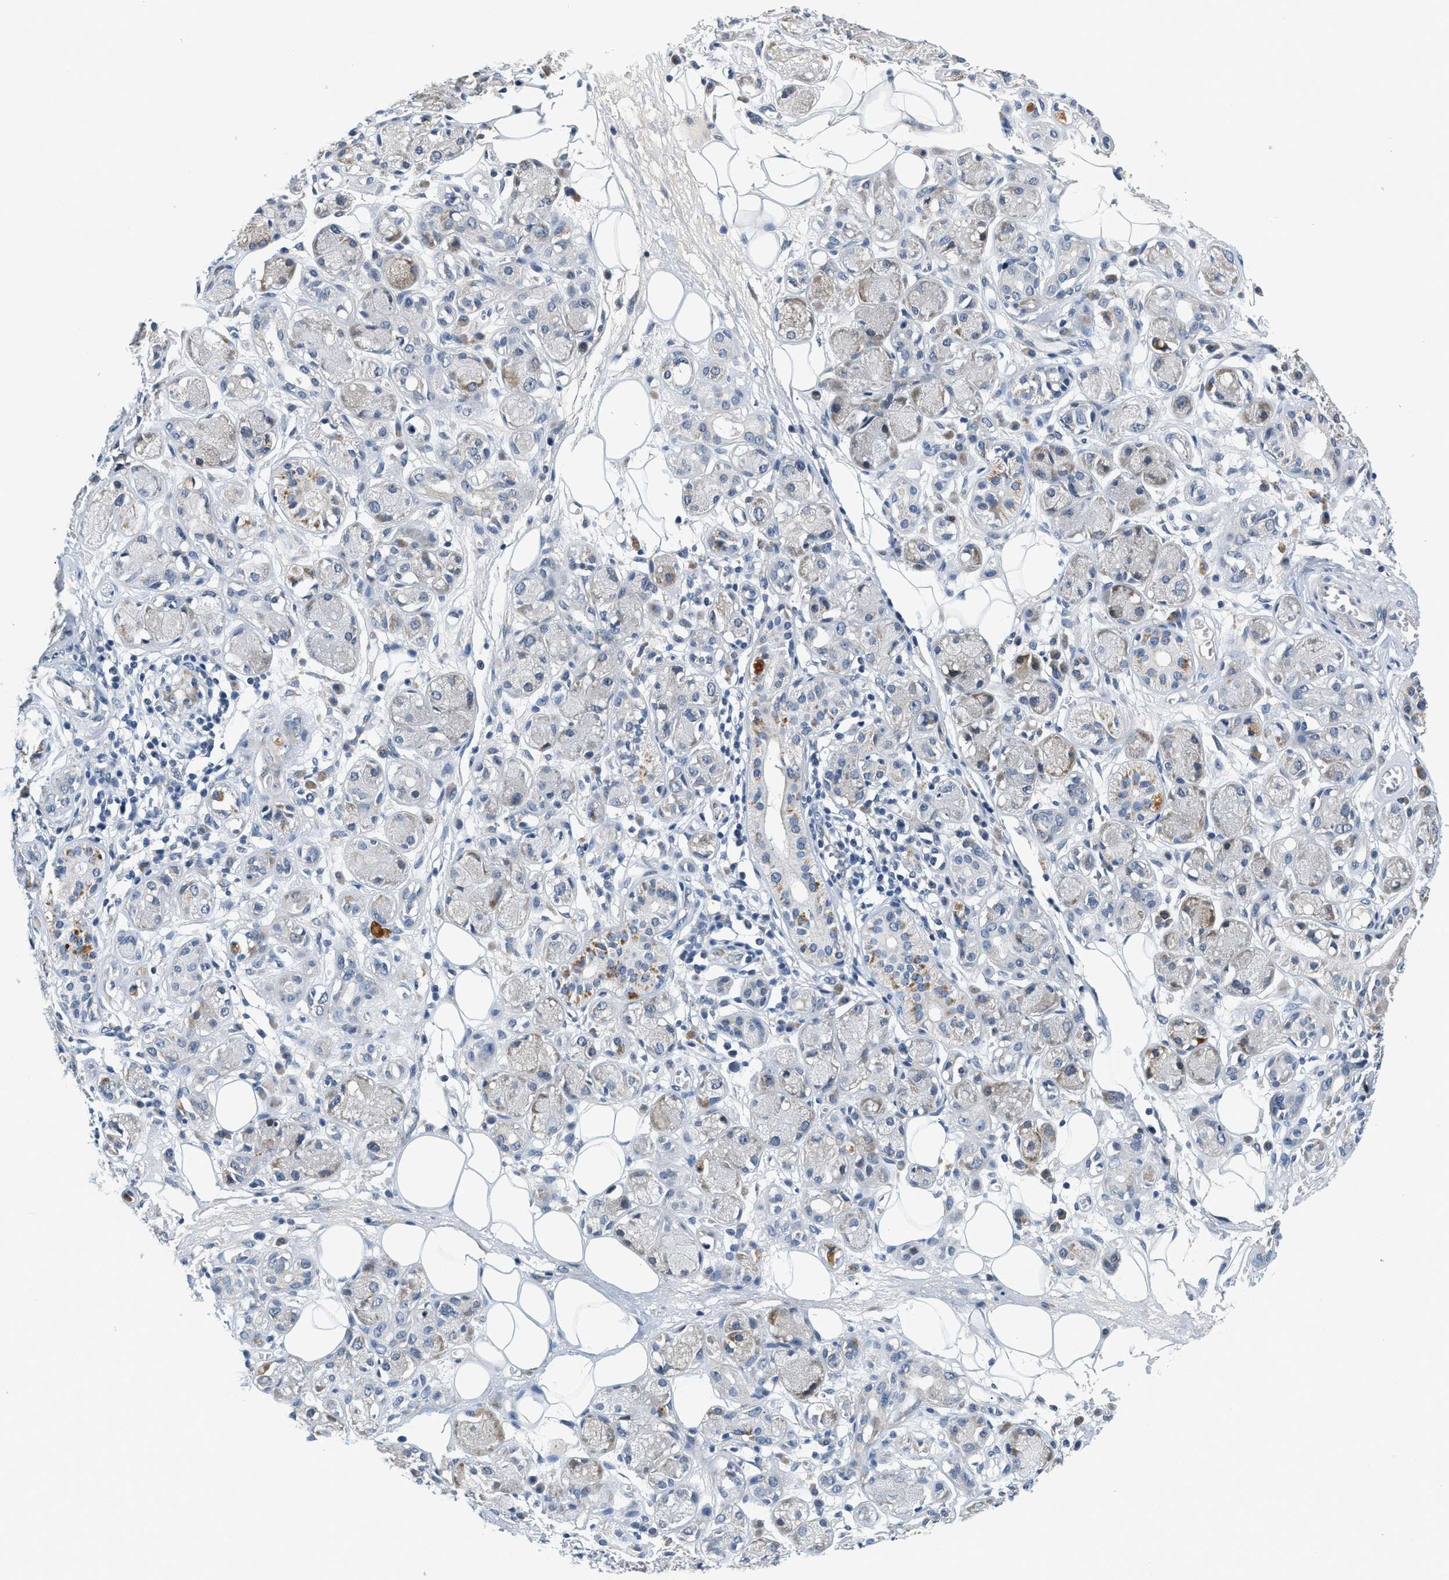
{"staining": {"intensity": "negative", "quantity": "none", "location": "none"}, "tissue": "adipose tissue", "cell_type": "Adipocytes", "image_type": "normal", "snomed": [{"axis": "morphology", "description": "Normal tissue, NOS"}, {"axis": "morphology", "description": "Inflammation, NOS"}, {"axis": "topography", "description": "Salivary gland"}, {"axis": "topography", "description": "Peripheral nerve tissue"}], "caption": "Histopathology image shows no significant protein expression in adipocytes of unremarkable adipose tissue.", "gene": "YAE1", "patient": {"sex": "female", "age": 75}}